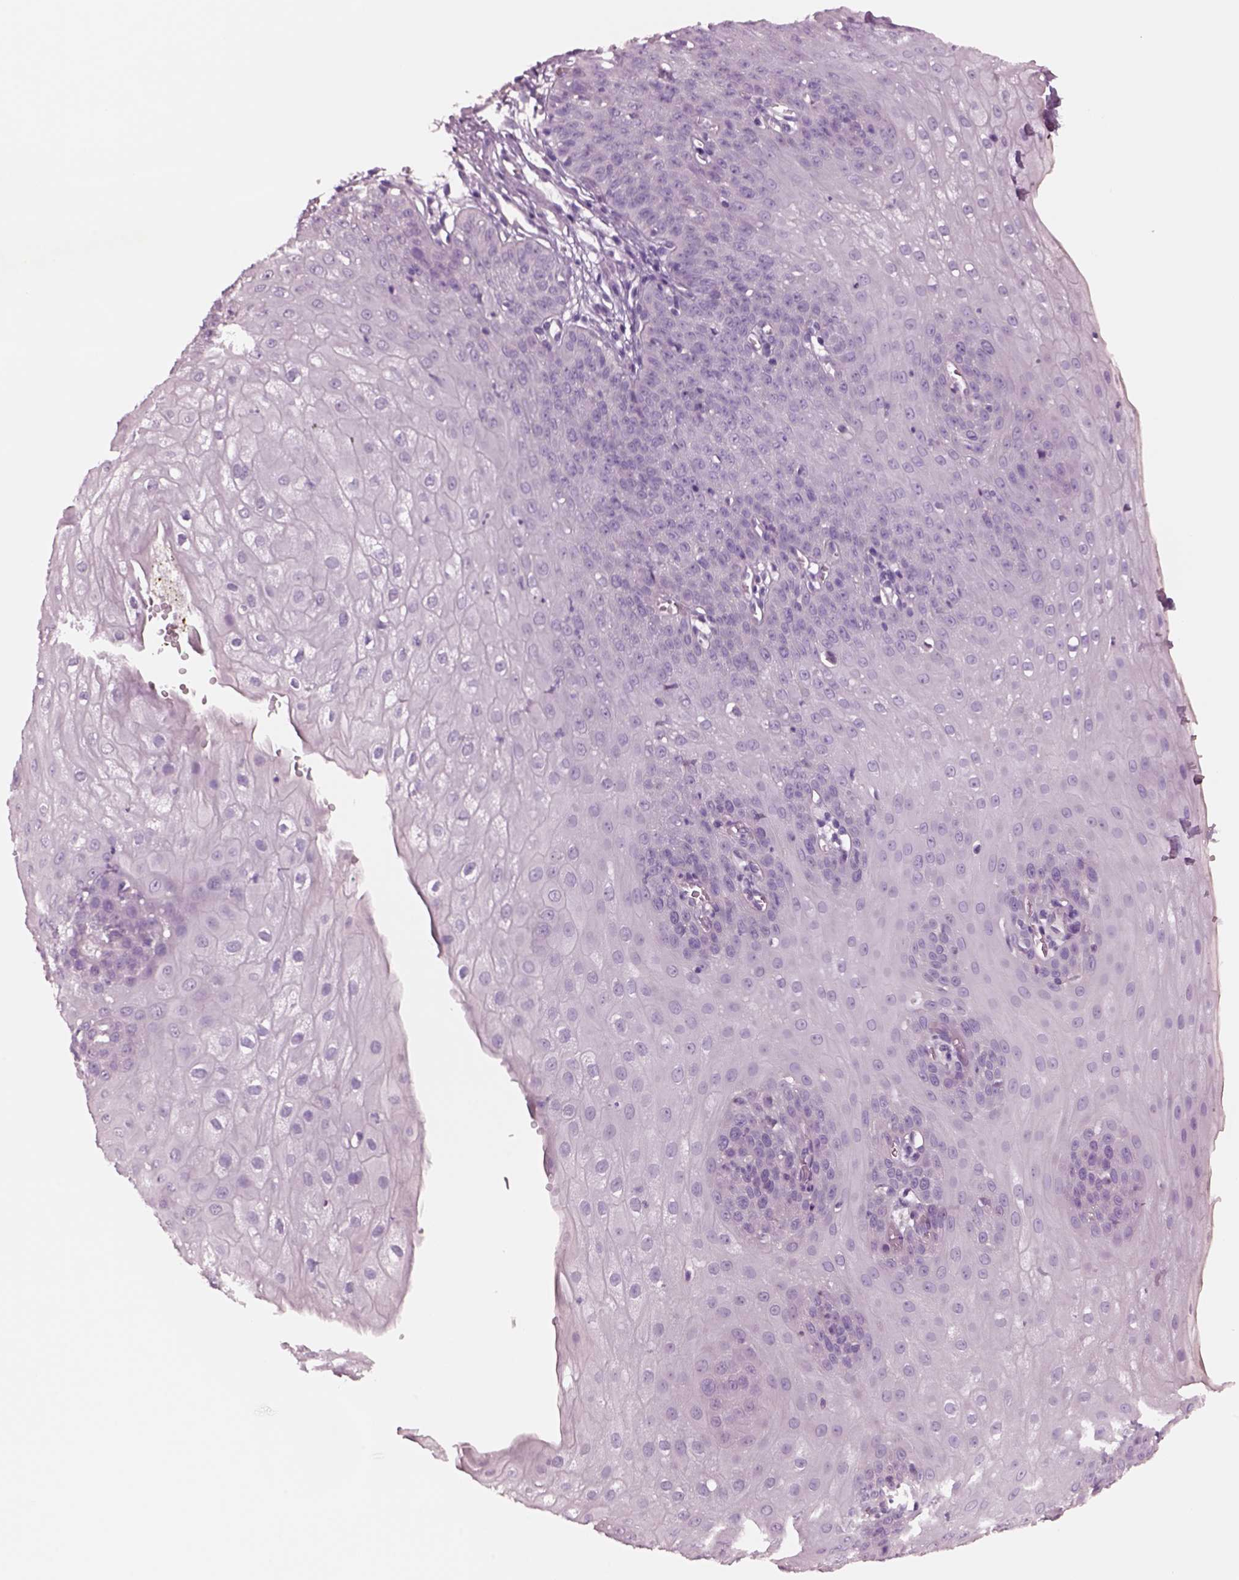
{"staining": {"intensity": "negative", "quantity": "none", "location": "none"}, "tissue": "esophagus", "cell_type": "Squamous epithelial cells", "image_type": "normal", "snomed": [{"axis": "morphology", "description": "Normal tissue, NOS"}, {"axis": "topography", "description": "Esophagus"}], "caption": "Micrograph shows no protein staining in squamous epithelial cells of normal esophagus. (Stains: DAB (3,3'-diaminobenzidine) immunohistochemistry with hematoxylin counter stain, Microscopy: brightfield microscopy at high magnification).", "gene": "IGLL1", "patient": {"sex": "male", "age": 71}}